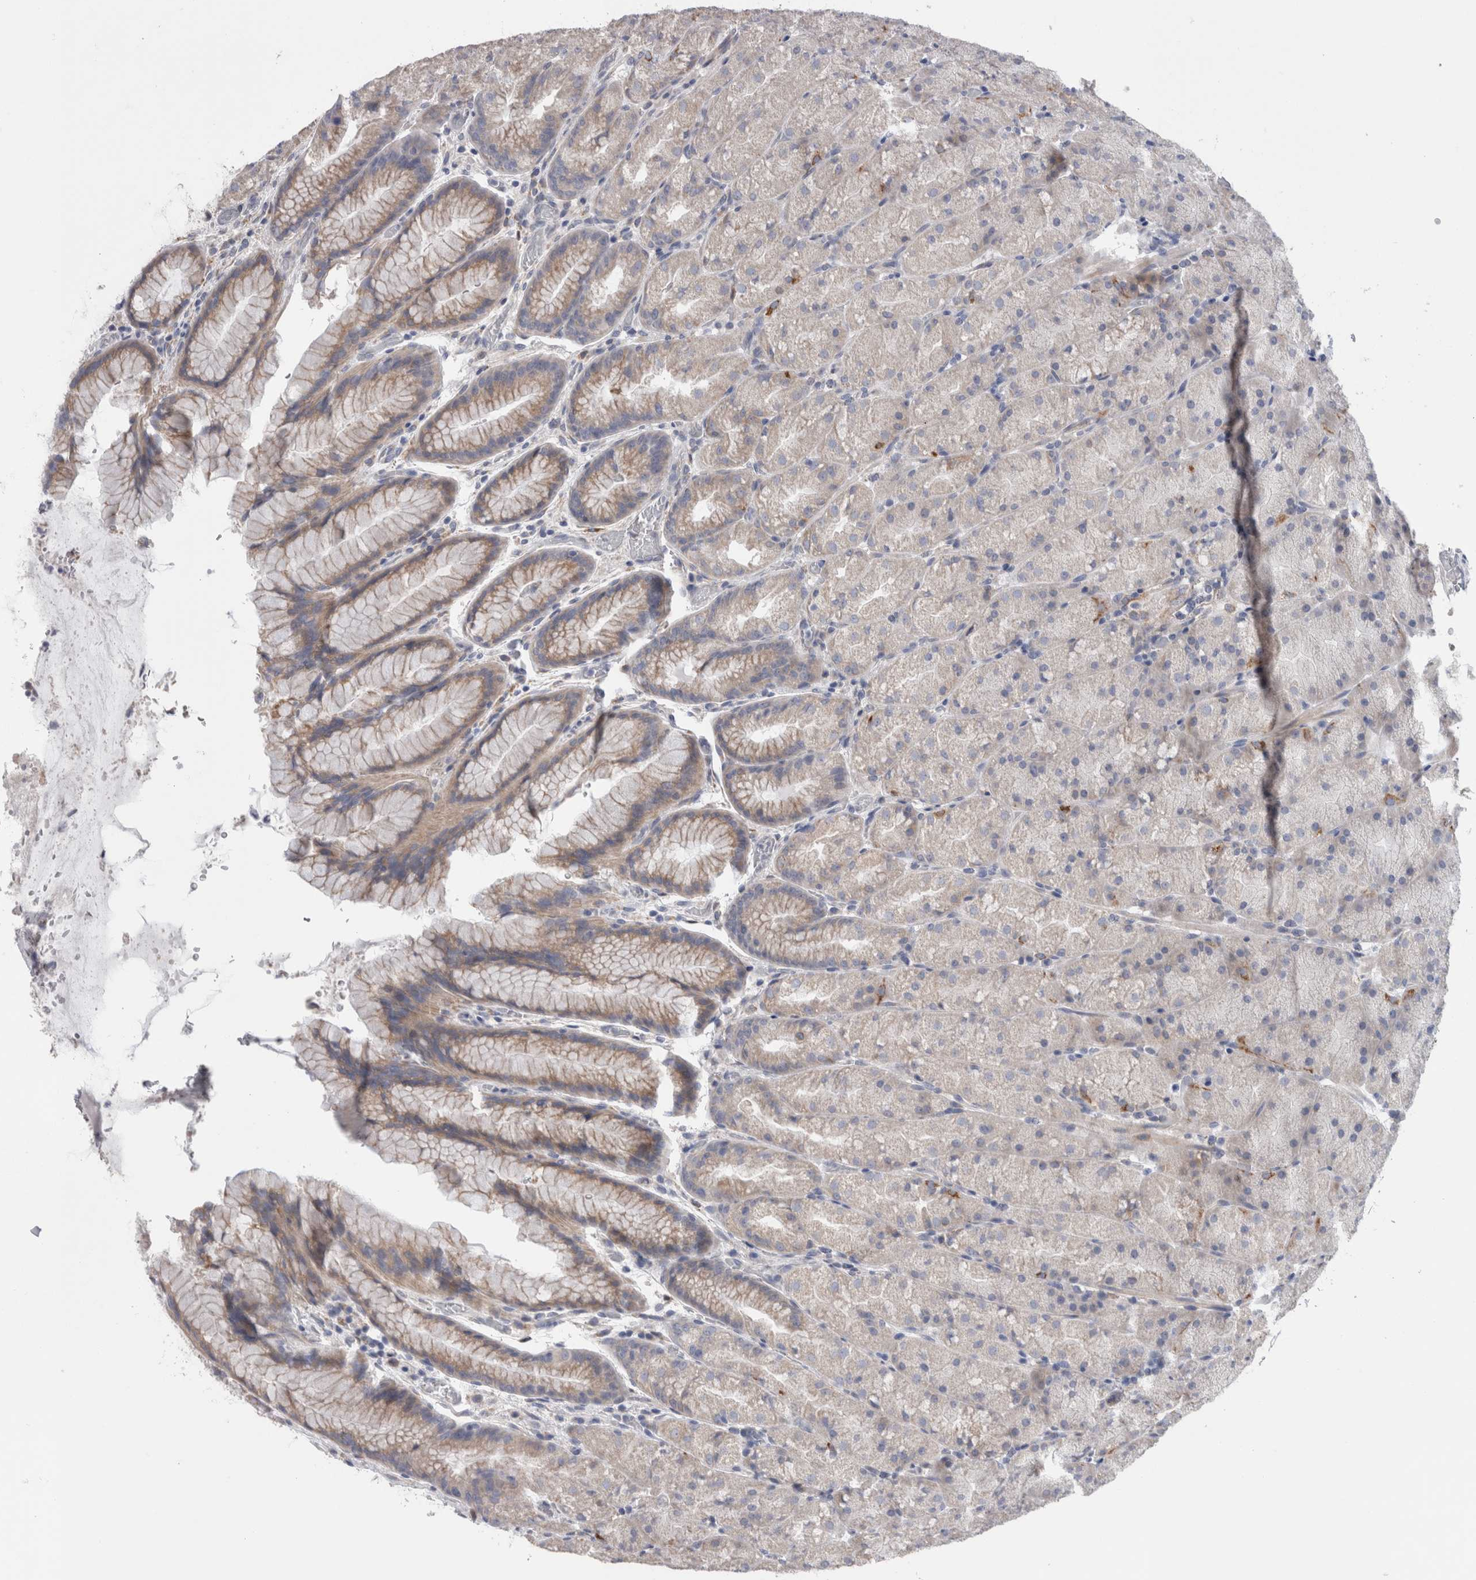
{"staining": {"intensity": "weak", "quantity": "<25%", "location": "cytoplasmic/membranous"}, "tissue": "stomach", "cell_type": "Glandular cells", "image_type": "normal", "snomed": [{"axis": "morphology", "description": "Normal tissue, NOS"}, {"axis": "topography", "description": "Stomach, upper"}, {"axis": "topography", "description": "Stomach"}], "caption": "Glandular cells show no significant protein staining in unremarkable stomach. Brightfield microscopy of immunohistochemistry (IHC) stained with DAB (brown) and hematoxylin (blue), captured at high magnification.", "gene": "GDAP1", "patient": {"sex": "male", "age": 48}}